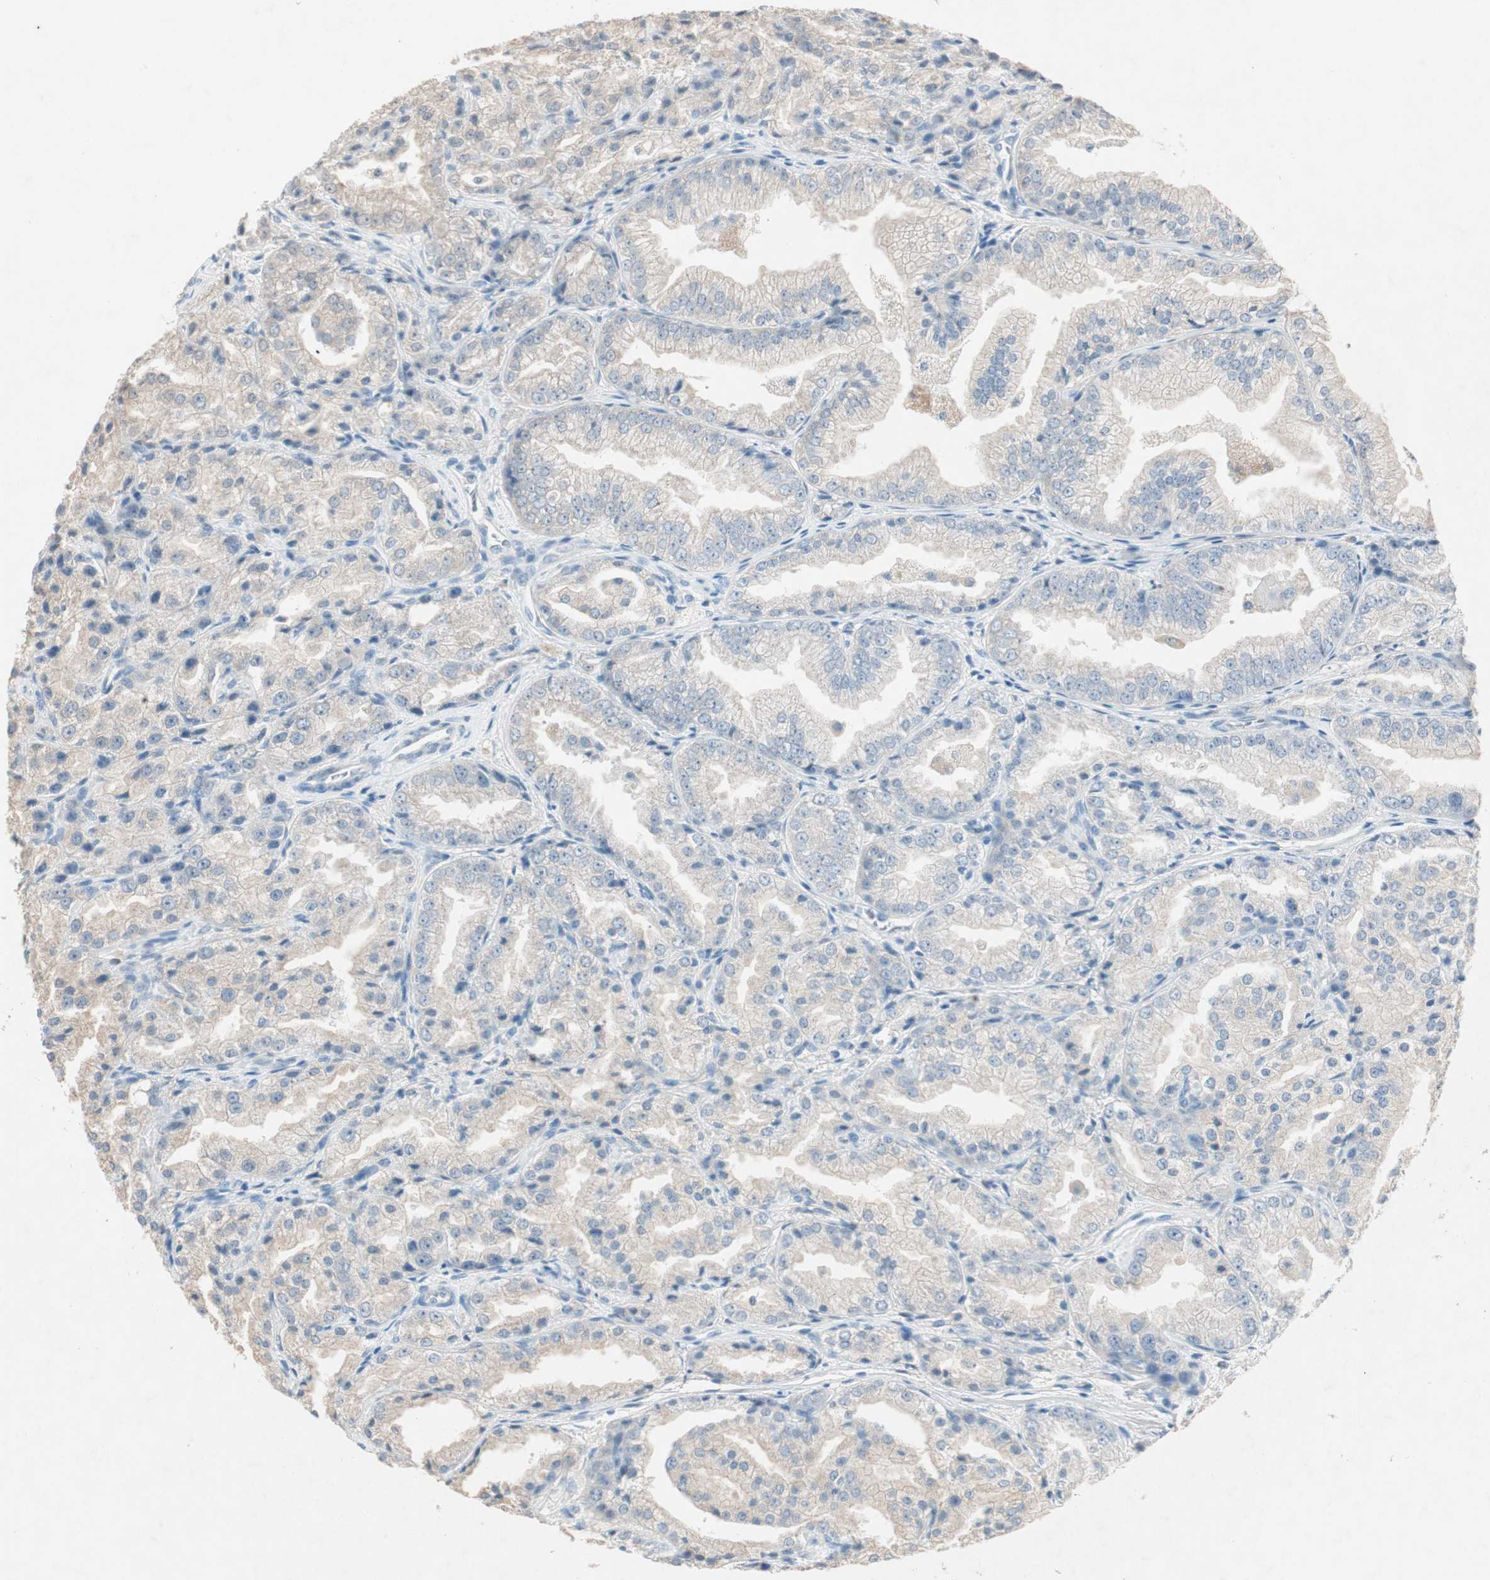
{"staining": {"intensity": "weak", "quantity": ">75%", "location": "cytoplasmic/membranous"}, "tissue": "prostate cancer", "cell_type": "Tumor cells", "image_type": "cancer", "snomed": [{"axis": "morphology", "description": "Adenocarcinoma, High grade"}, {"axis": "topography", "description": "Prostate"}], "caption": "Adenocarcinoma (high-grade) (prostate) stained with immunohistochemistry (IHC) displays weak cytoplasmic/membranous expression in approximately >75% of tumor cells.", "gene": "KHK", "patient": {"sex": "male", "age": 61}}